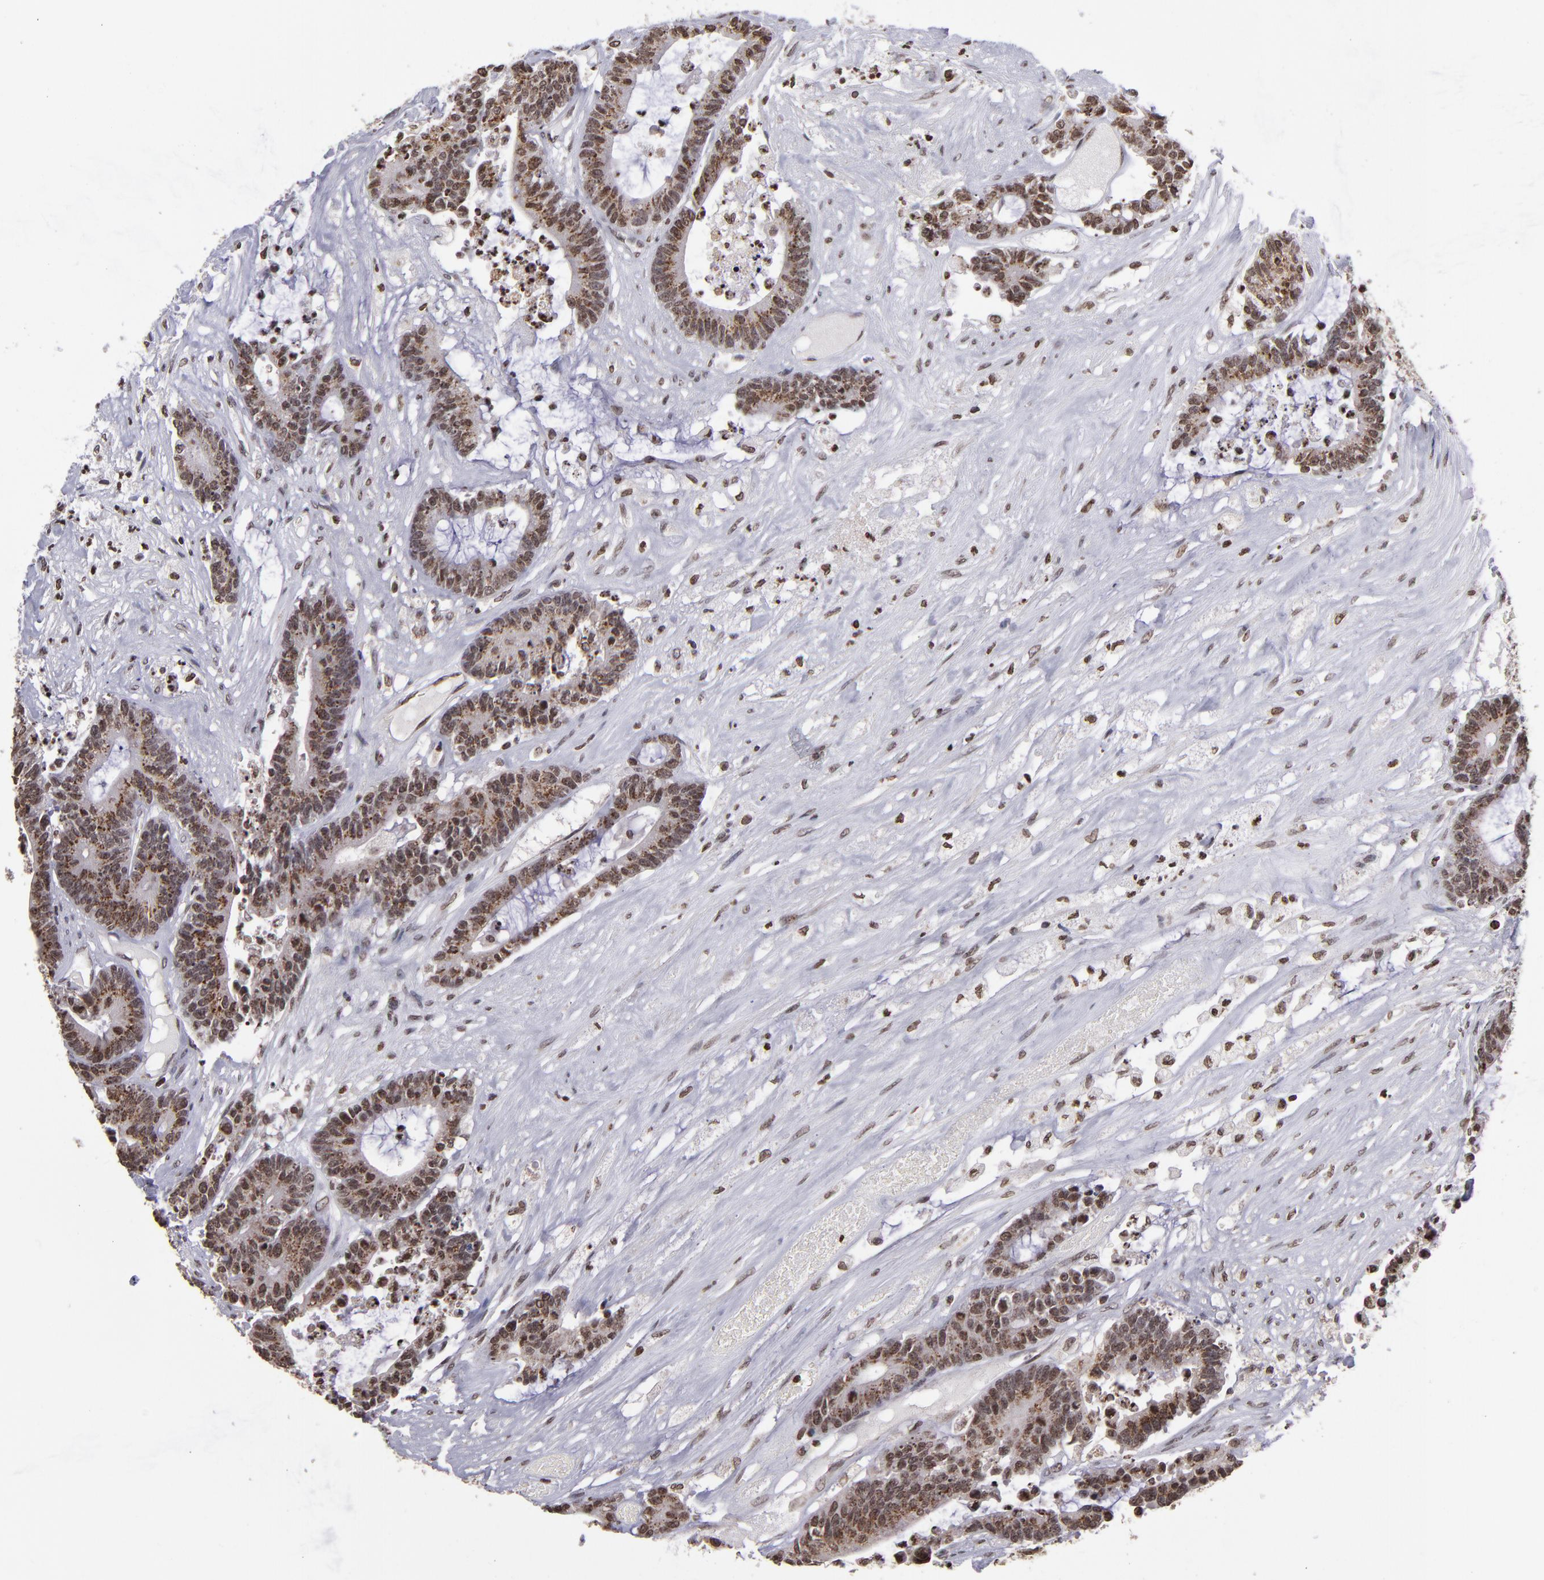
{"staining": {"intensity": "strong", "quantity": ">75%", "location": "cytoplasmic/membranous,nuclear"}, "tissue": "colorectal cancer", "cell_type": "Tumor cells", "image_type": "cancer", "snomed": [{"axis": "morphology", "description": "Adenocarcinoma, NOS"}, {"axis": "topography", "description": "Colon"}], "caption": "Protein staining displays strong cytoplasmic/membranous and nuclear expression in approximately >75% of tumor cells in colorectal cancer (adenocarcinoma). The protein is shown in brown color, while the nuclei are stained blue.", "gene": "CSDC2", "patient": {"sex": "female", "age": 84}}